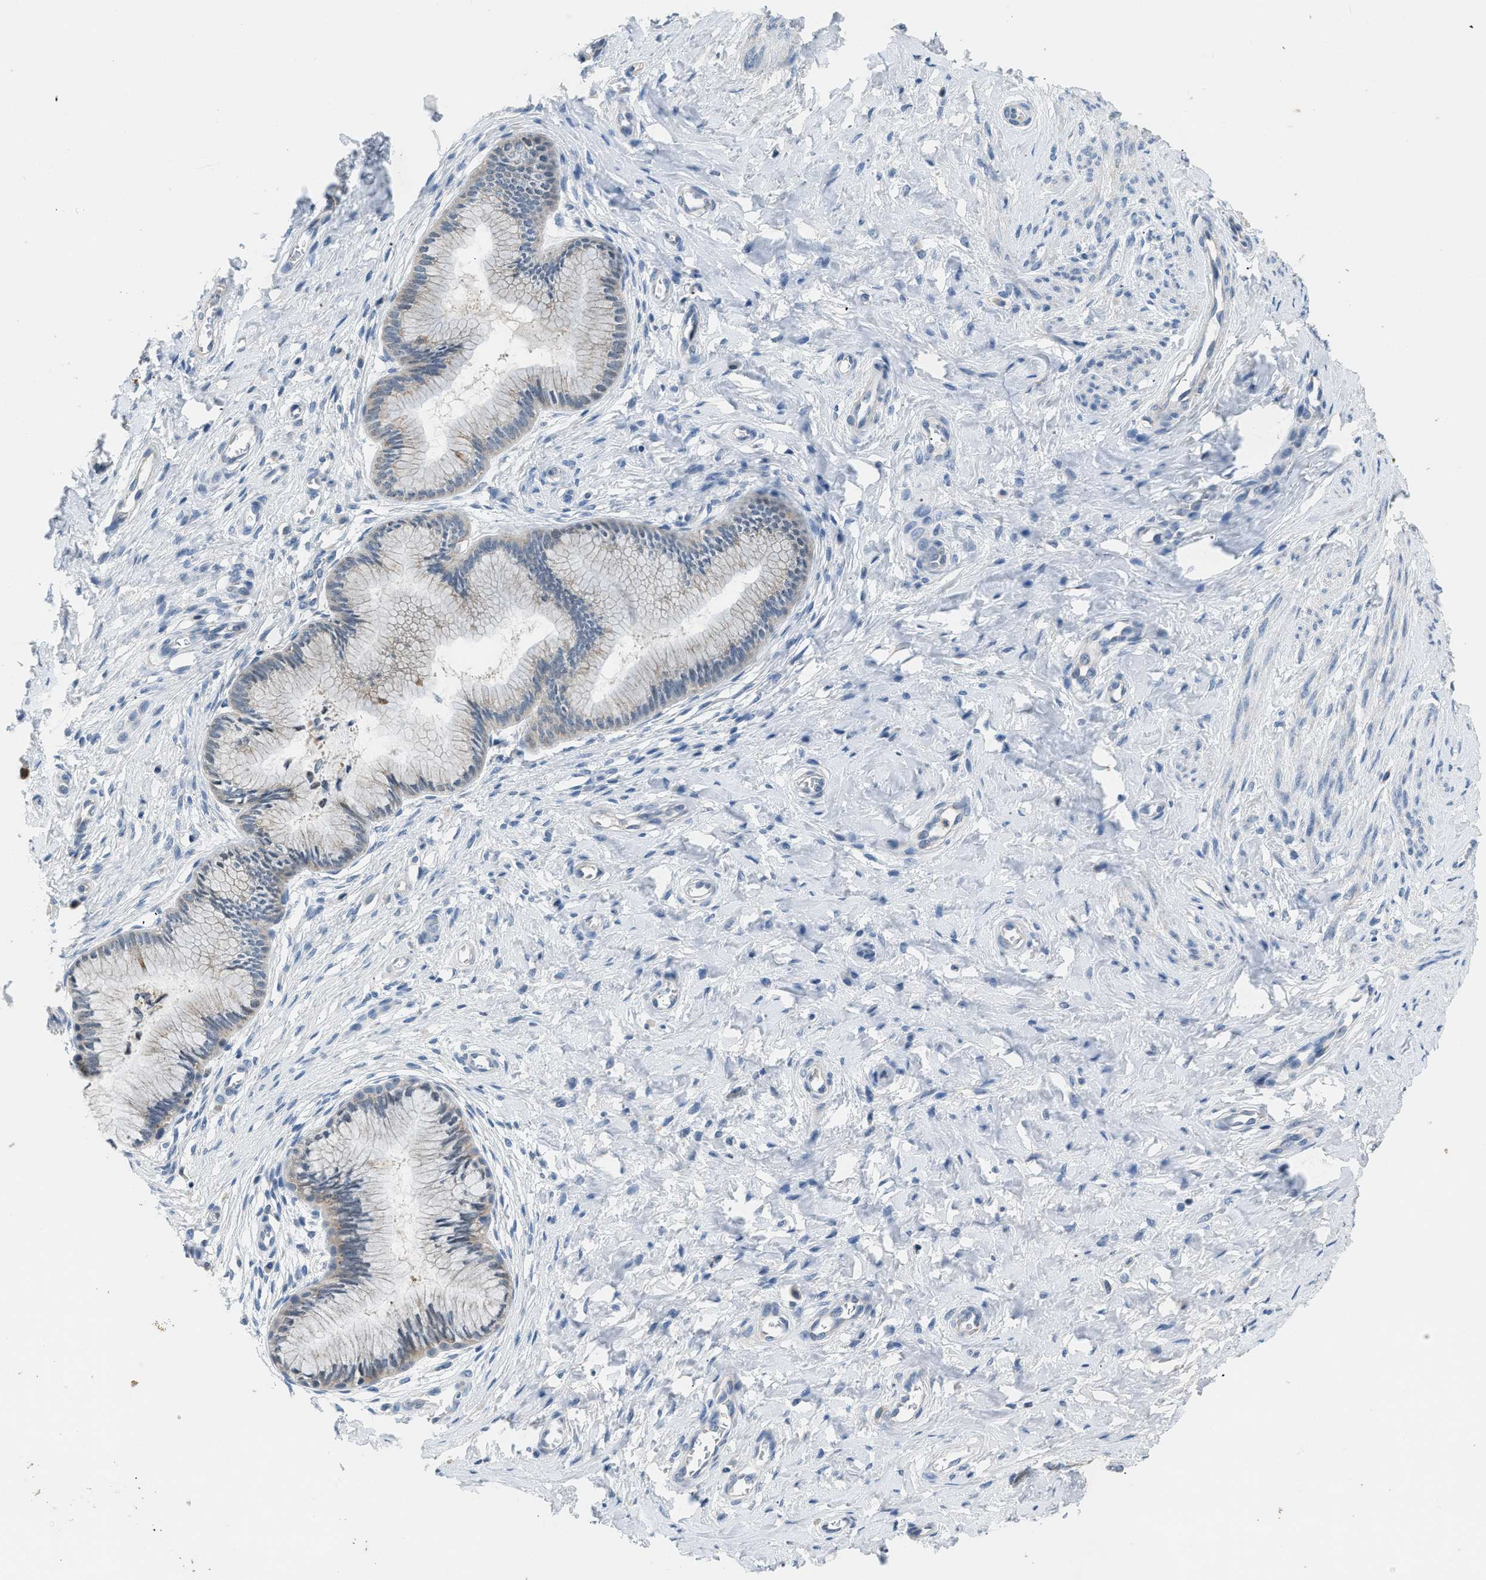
{"staining": {"intensity": "negative", "quantity": "none", "location": "none"}, "tissue": "cervix", "cell_type": "Glandular cells", "image_type": "normal", "snomed": [{"axis": "morphology", "description": "Normal tissue, NOS"}, {"axis": "topography", "description": "Cervix"}], "caption": "Immunohistochemical staining of benign human cervix reveals no significant positivity in glandular cells. (DAB (3,3'-diaminobenzidine) immunohistochemistry (IHC) visualized using brightfield microscopy, high magnification).", "gene": "TOMM34", "patient": {"sex": "female", "age": 55}}